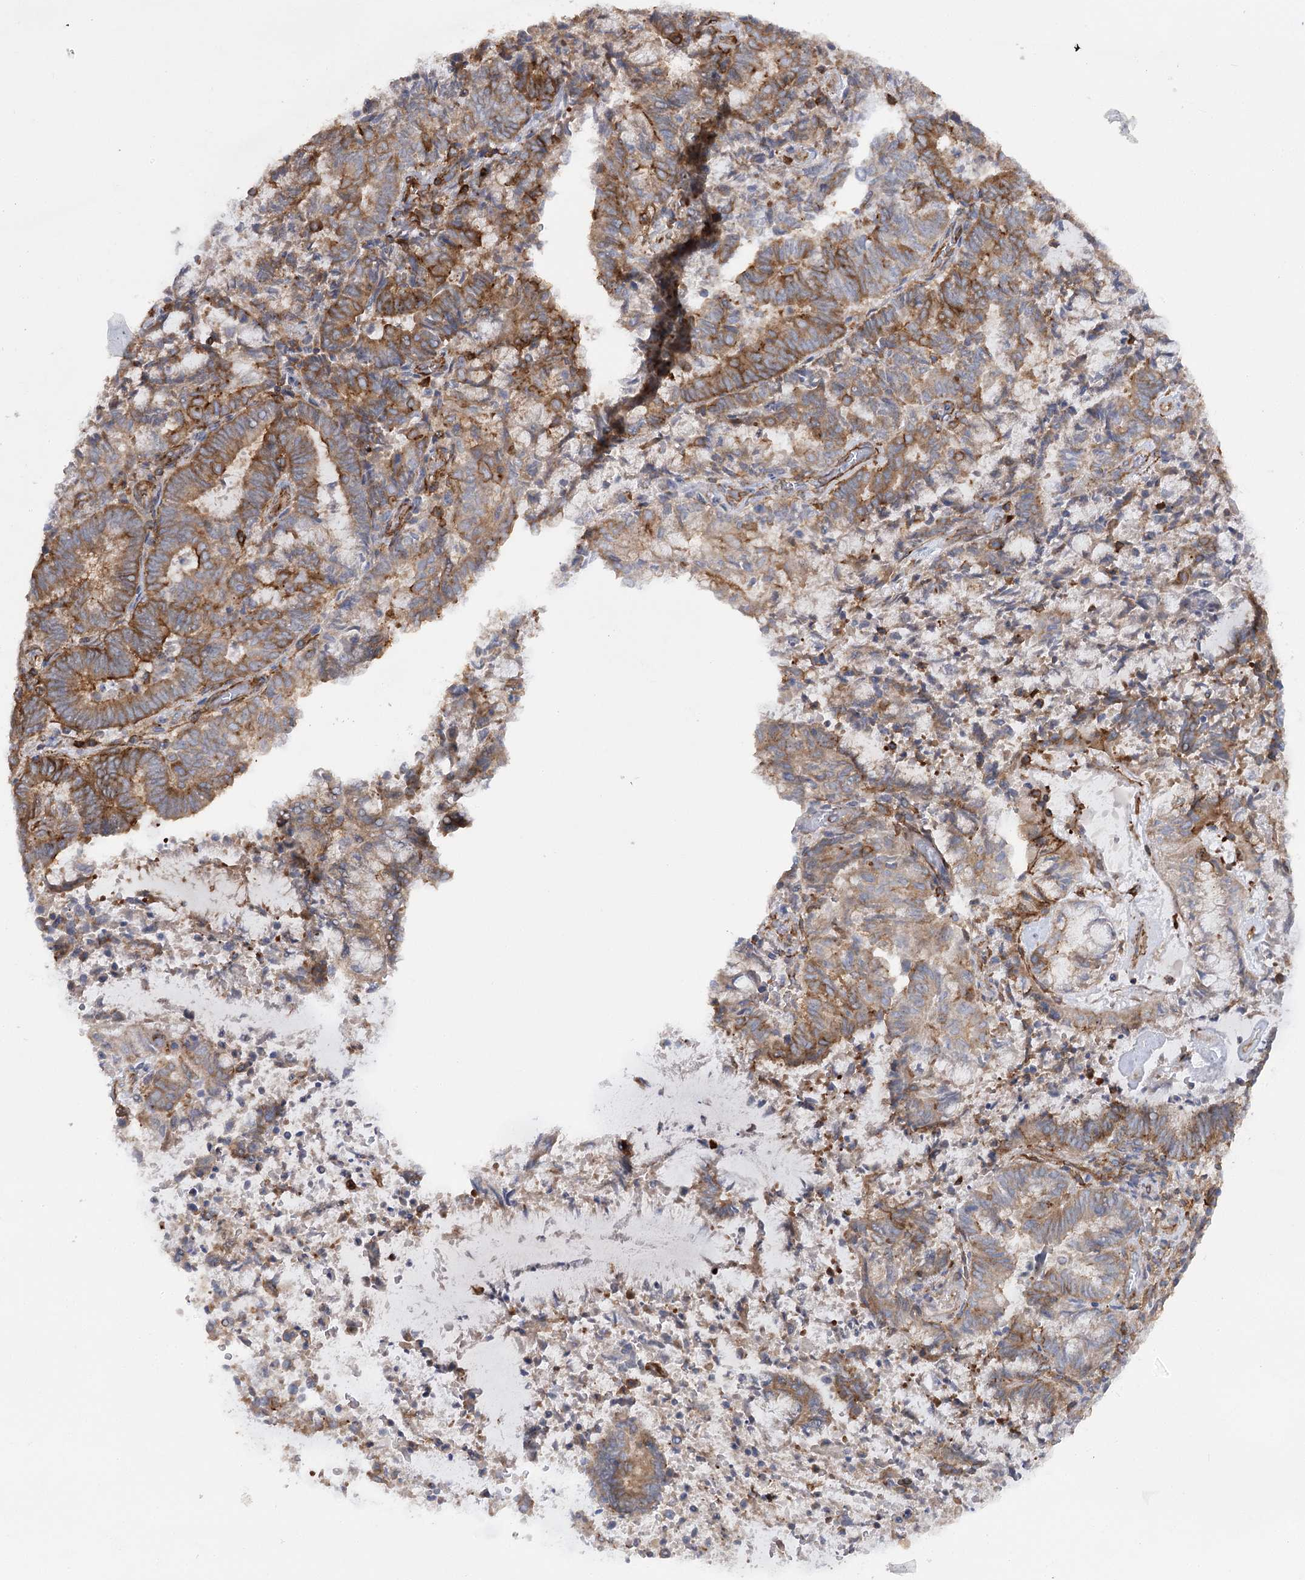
{"staining": {"intensity": "moderate", "quantity": ">75%", "location": "cytoplasmic/membranous"}, "tissue": "endometrial cancer", "cell_type": "Tumor cells", "image_type": "cancer", "snomed": [{"axis": "morphology", "description": "Adenocarcinoma, NOS"}, {"axis": "topography", "description": "Endometrium"}], "caption": "High-power microscopy captured an IHC photomicrograph of endometrial cancer (adenocarcinoma), revealing moderate cytoplasmic/membranous expression in about >75% of tumor cells.", "gene": "SYNPO2", "patient": {"sex": "female", "age": 80}}